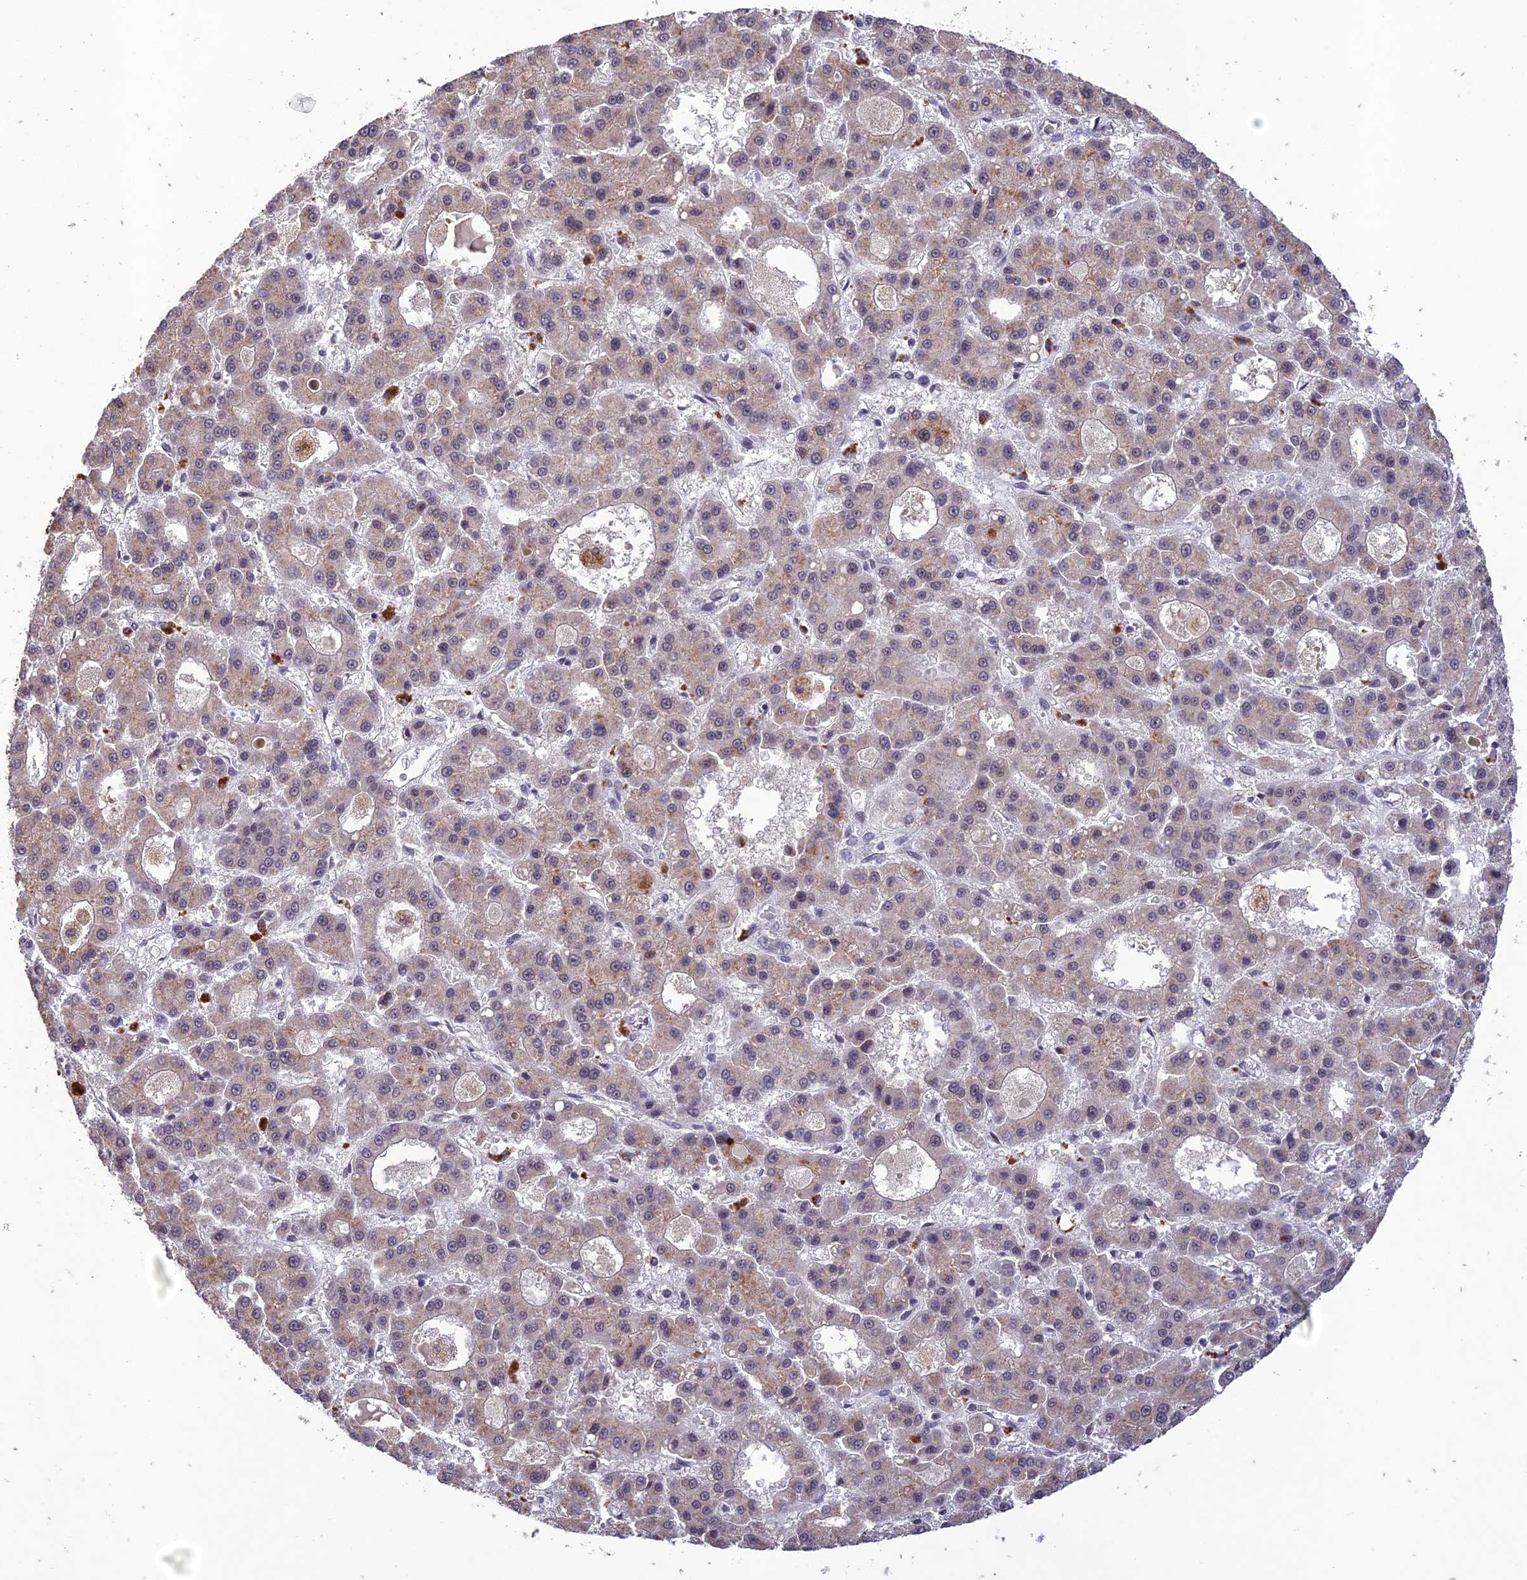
{"staining": {"intensity": "weak", "quantity": "<25%", "location": "cytoplasmic/membranous"}, "tissue": "liver cancer", "cell_type": "Tumor cells", "image_type": "cancer", "snomed": [{"axis": "morphology", "description": "Carcinoma, Hepatocellular, NOS"}, {"axis": "topography", "description": "Liver"}], "caption": "Immunohistochemistry of hepatocellular carcinoma (liver) exhibits no expression in tumor cells.", "gene": "POP4", "patient": {"sex": "male", "age": 70}}